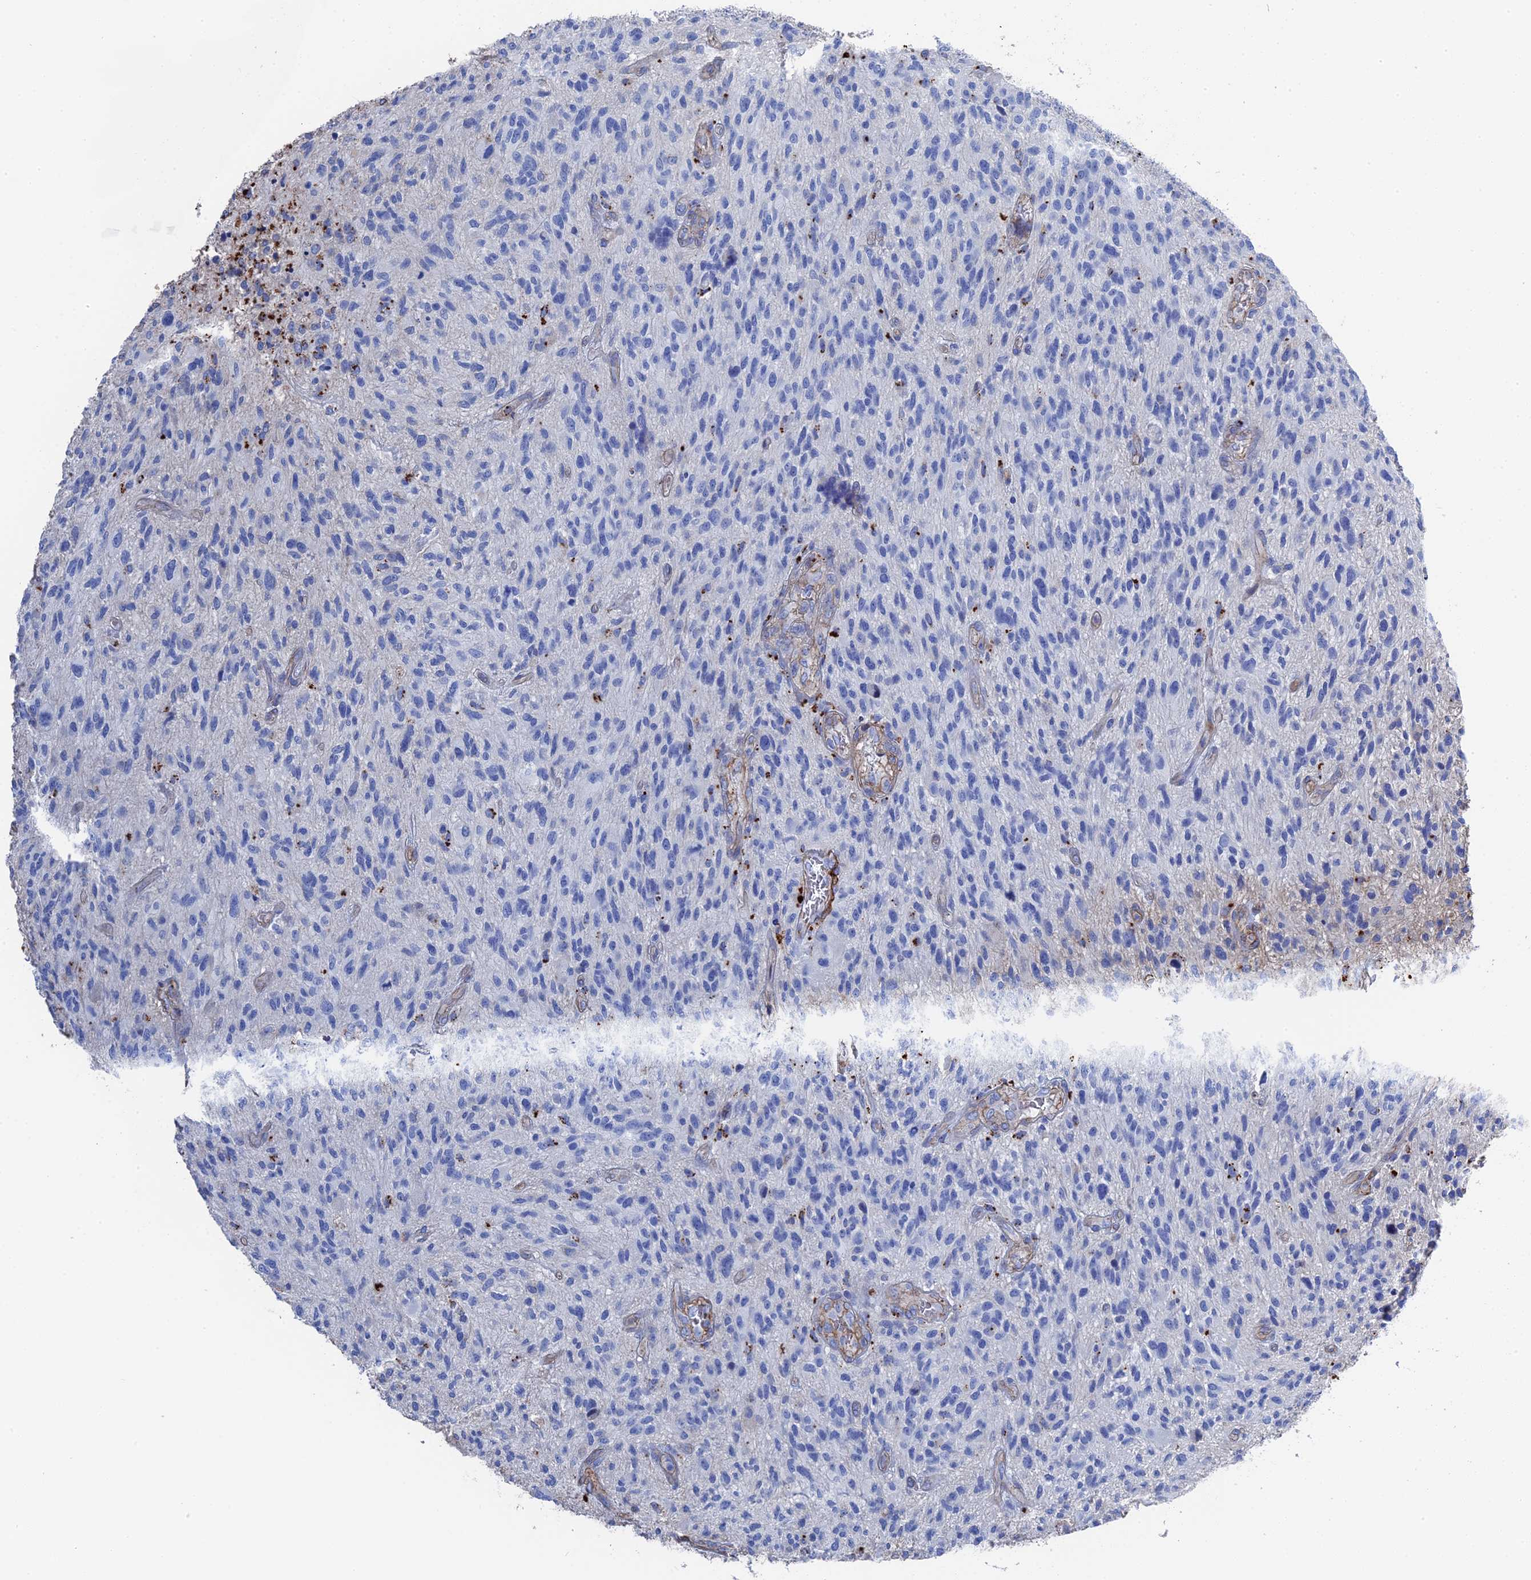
{"staining": {"intensity": "negative", "quantity": "none", "location": "none"}, "tissue": "glioma", "cell_type": "Tumor cells", "image_type": "cancer", "snomed": [{"axis": "morphology", "description": "Glioma, malignant, High grade"}, {"axis": "topography", "description": "Brain"}], "caption": "Tumor cells show no significant expression in glioma.", "gene": "STRA6", "patient": {"sex": "male", "age": 47}}